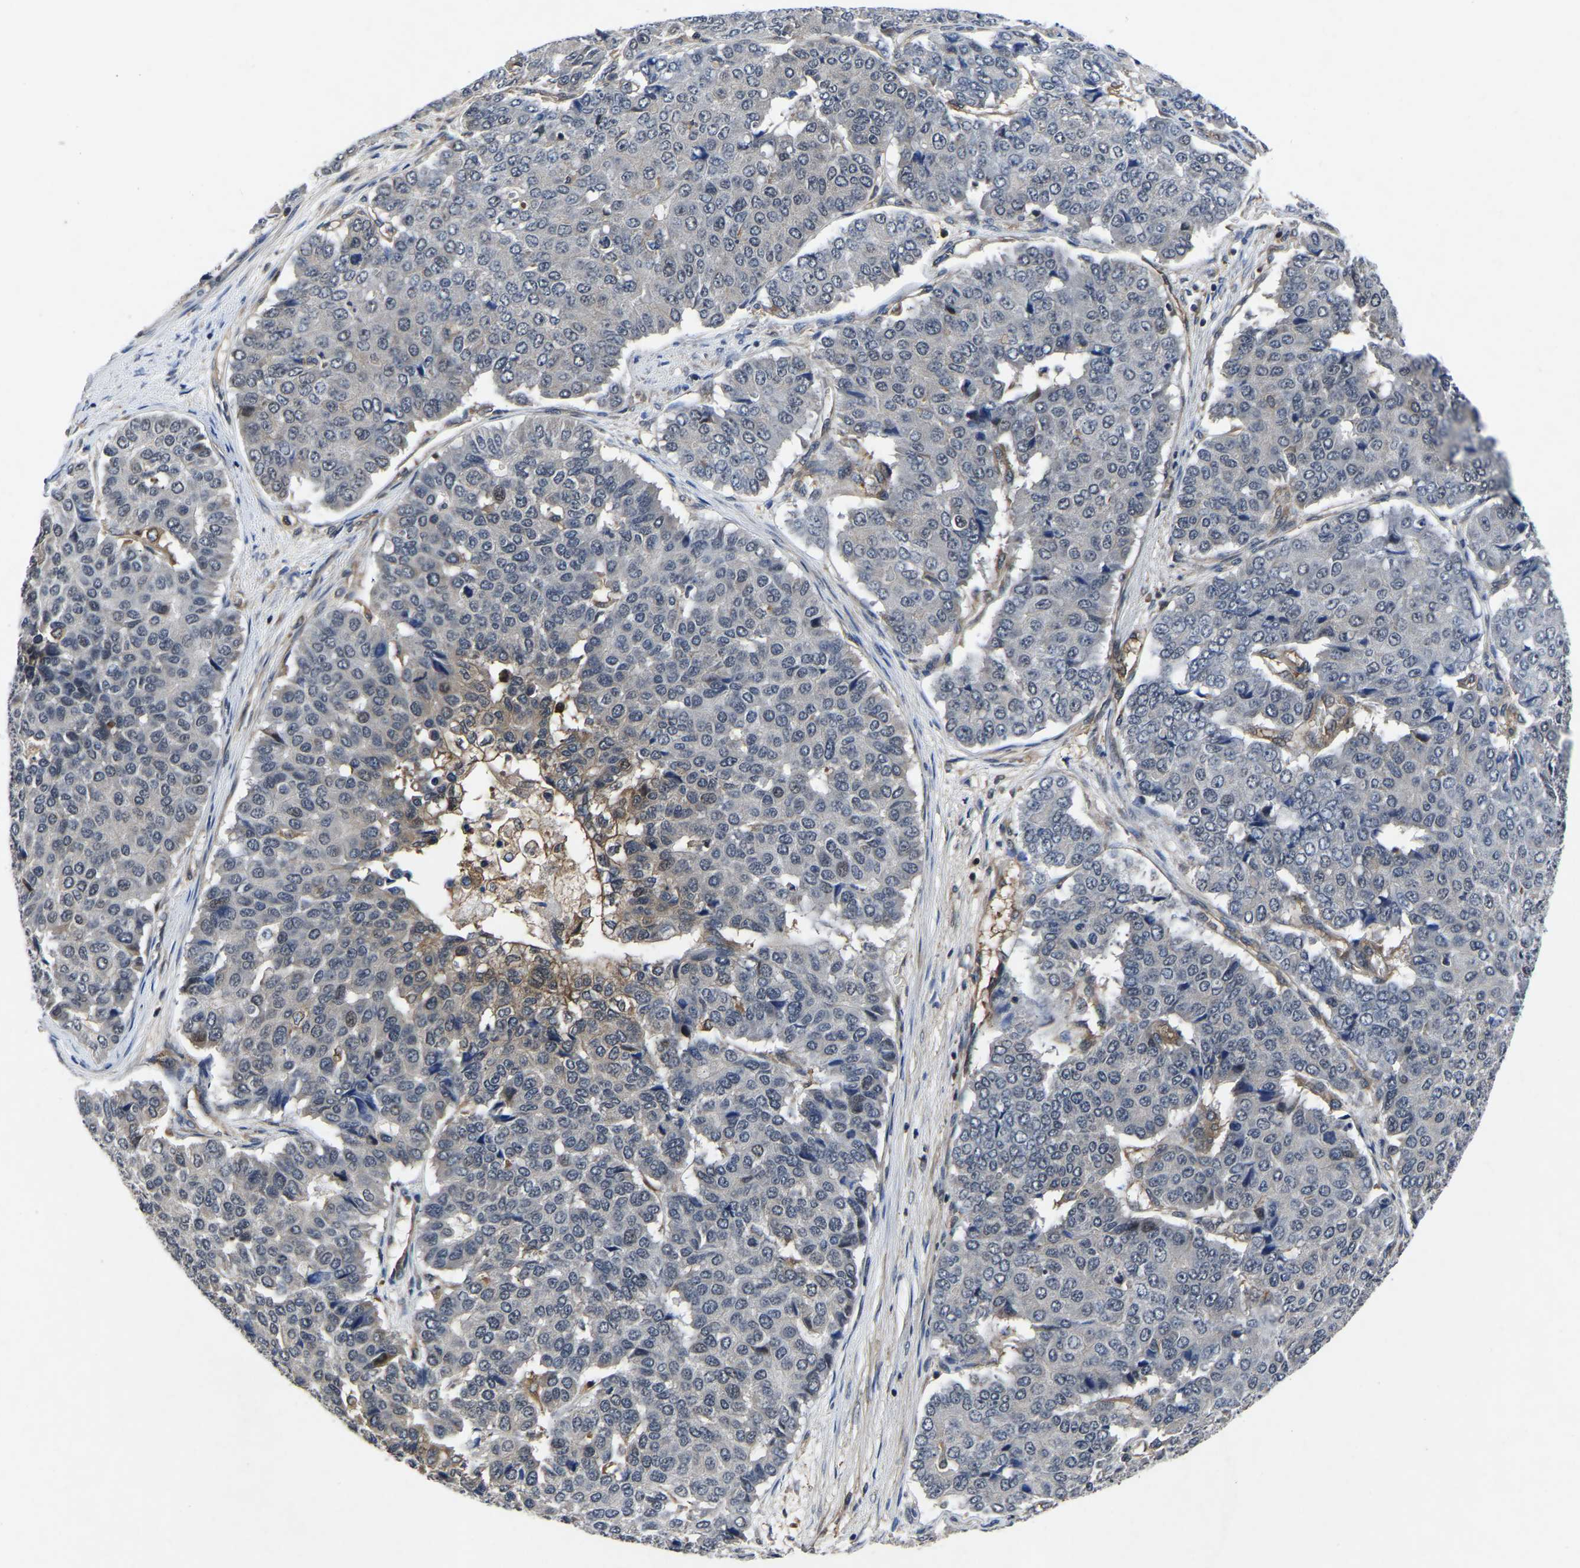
{"staining": {"intensity": "moderate", "quantity": "<25%", "location": "cytoplasmic/membranous"}, "tissue": "pancreatic cancer", "cell_type": "Tumor cells", "image_type": "cancer", "snomed": [{"axis": "morphology", "description": "Adenocarcinoma, NOS"}, {"axis": "topography", "description": "Pancreas"}], "caption": "This micrograph shows IHC staining of pancreatic cancer, with low moderate cytoplasmic/membranous positivity in about <25% of tumor cells.", "gene": "FGD5", "patient": {"sex": "male", "age": 50}}